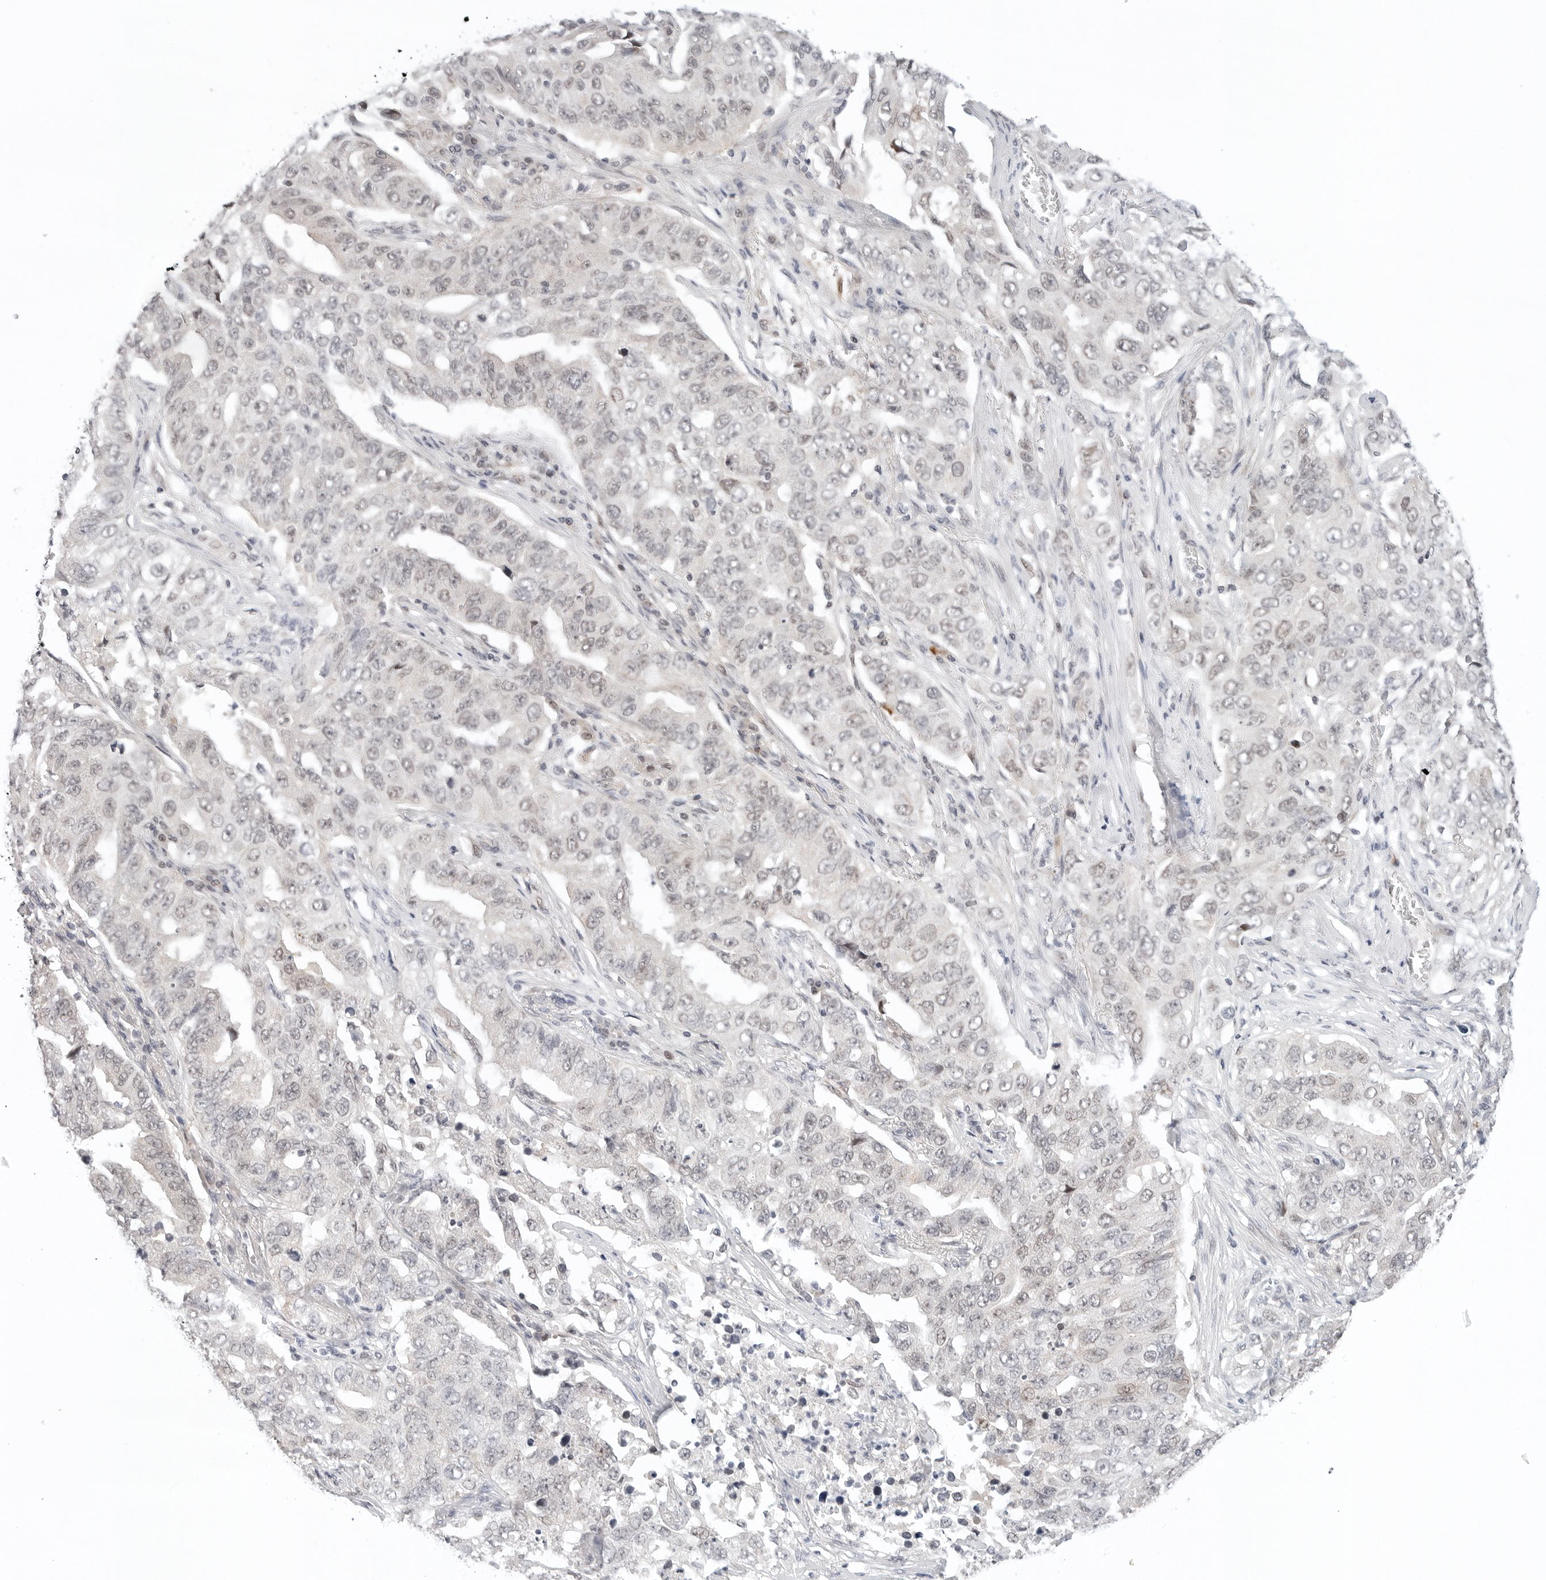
{"staining": {"intensity": "negative", "quantity": "none", "location": "none"}, "tissue": "lung cancer", "cell_type": "Tumor cells", "image_type": "cancer", "snomed": [{"axis": "morphology", "description": "Adenocarcinoma, NOS"}, {"axis": "topography", "description": "Lung"}], "caption": "Immunohistochemical staining of lung adenocarcinoma displays no significant expression in tumor cells.", "gene": "TSEN2", "patient": {"sex": "female", "age": 51}}